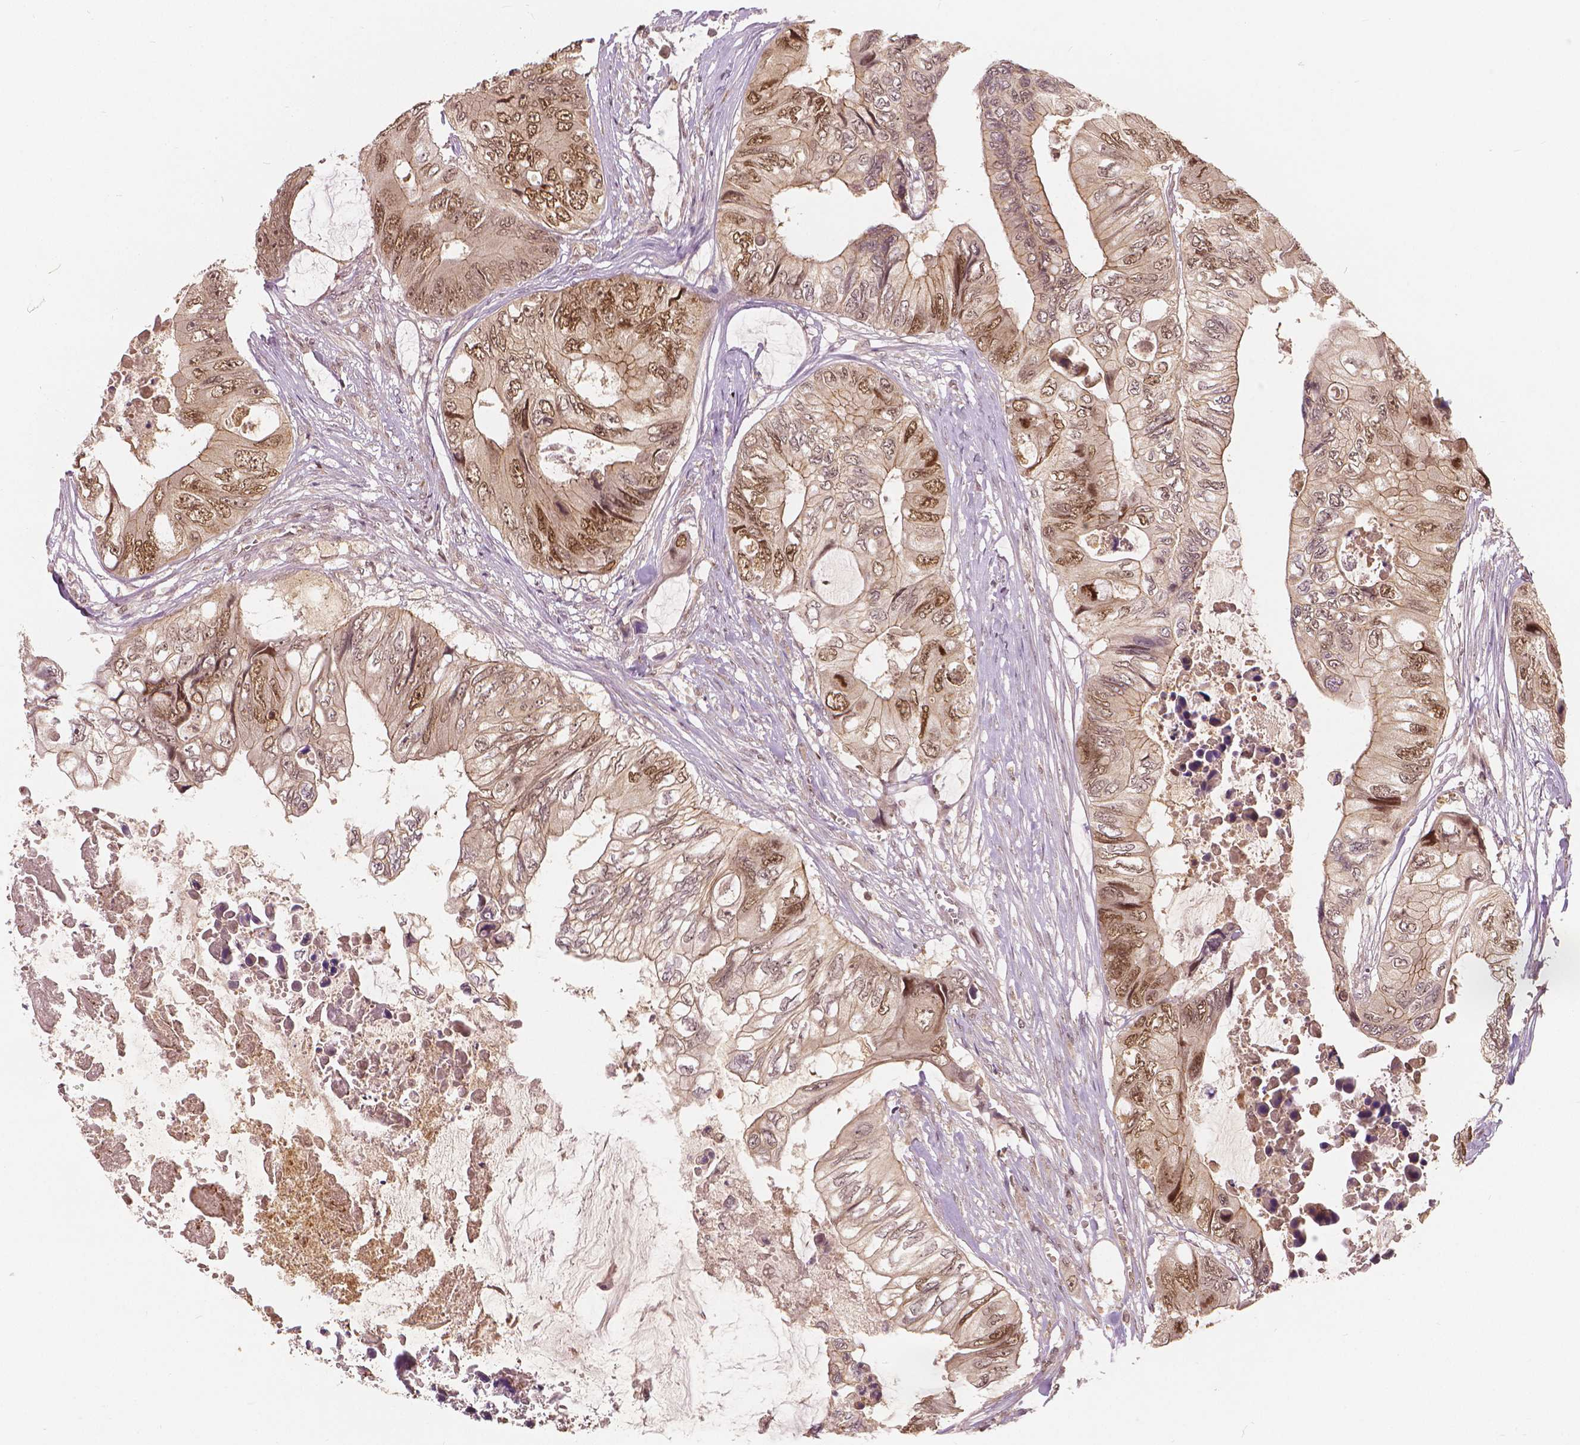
{"staining": {"intensity": "moderate", "quantity": ">75%", "location": "nuclear"}, "tissue": "colorectal cancer", "cell_type": "Tumor cells", "image_type": "cancer", "snomed": [{"axis": "morphology", "description": "Adenocarcinoma, NOS"}, {"axis": "topography", "description": "Rectum"}], "caption": "A high-resolution photomicrograph shows IHC staining of adenocarcinoma (colorectal), which exhibits moderate nuclear expression in about >75% of tumor cells.", "gene": "NSD2", "patient": {"sex": "male", "age": 63}}